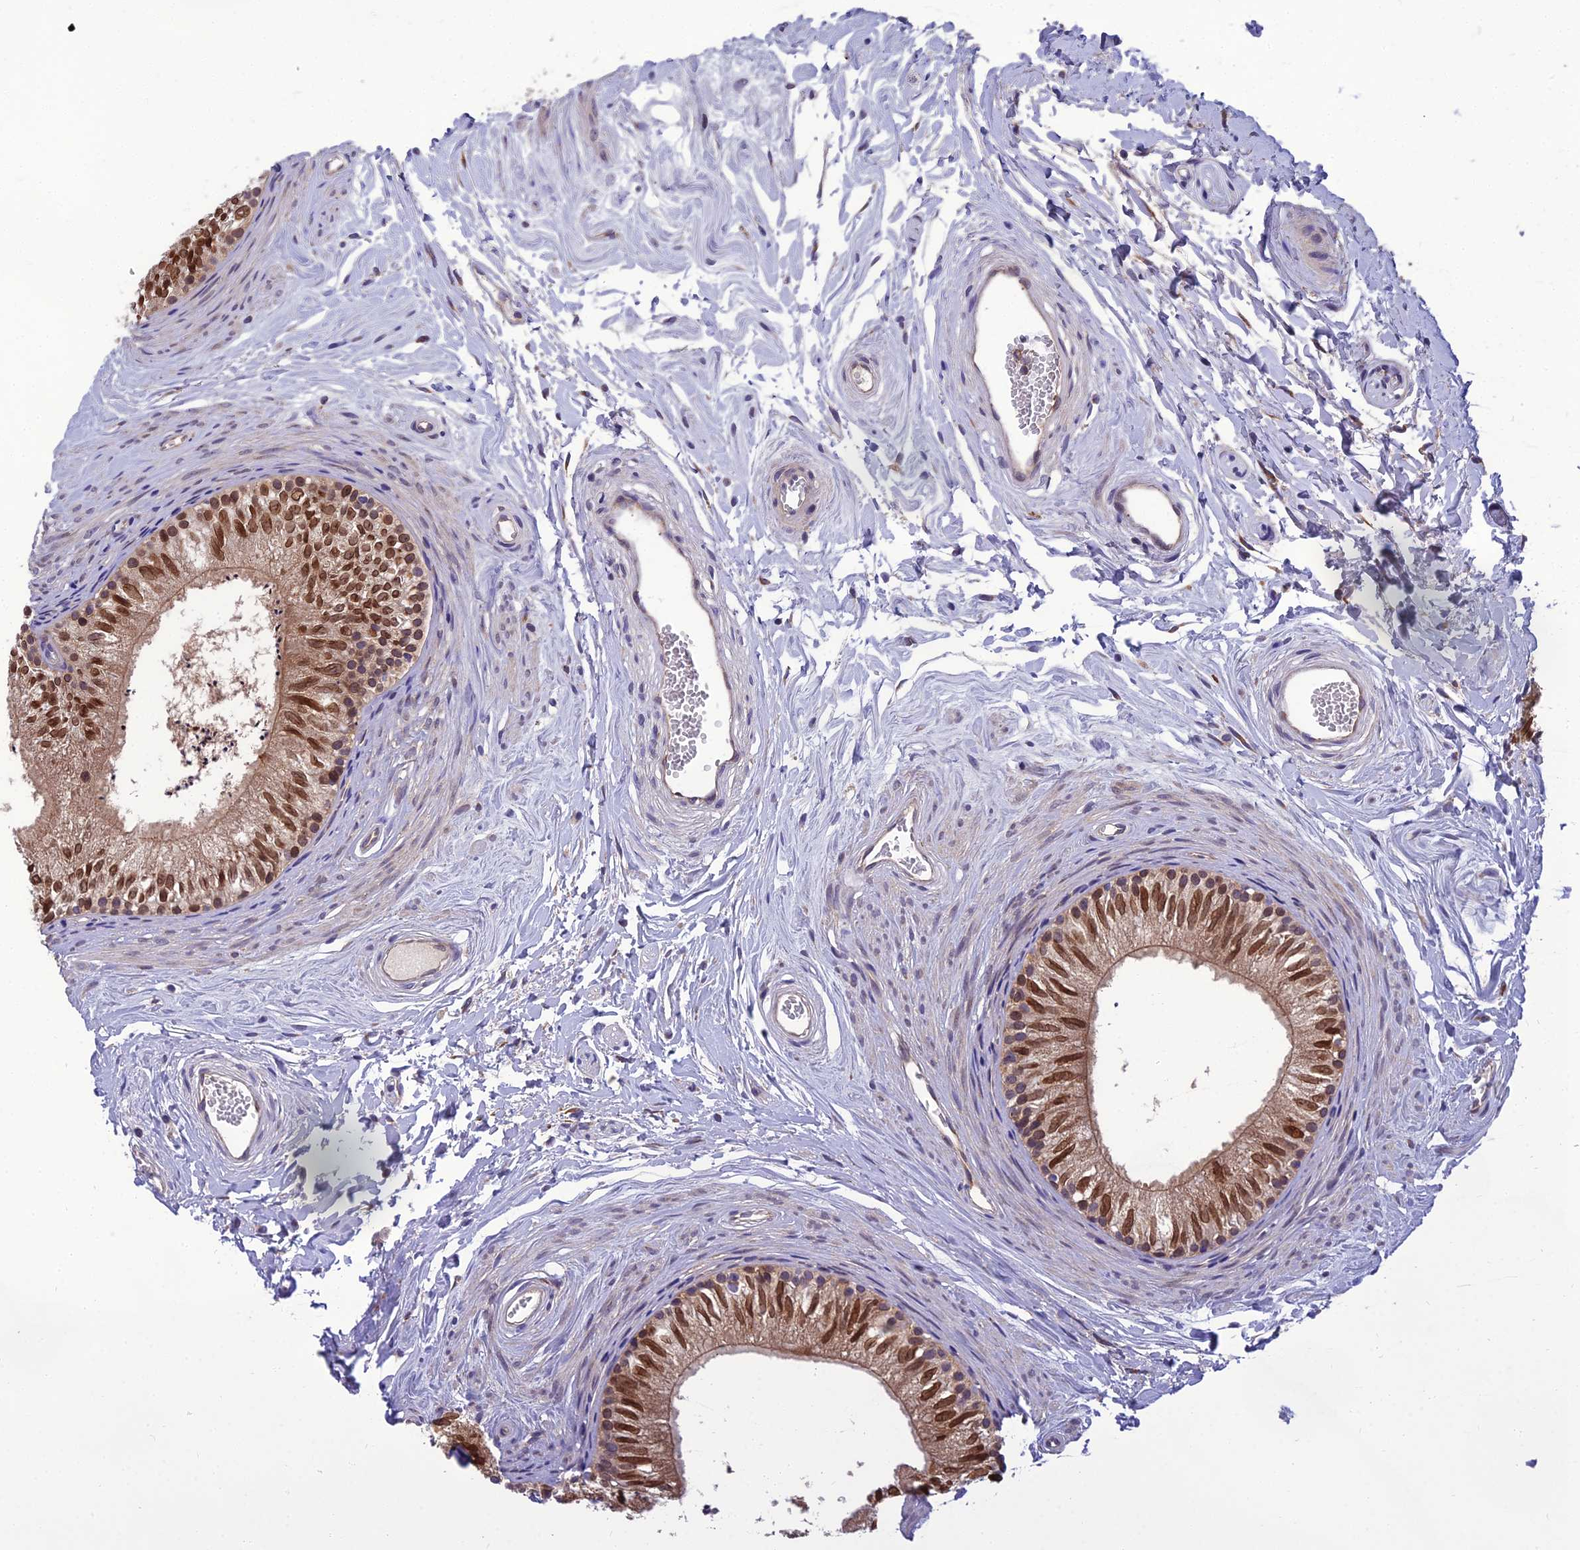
{"staining": {"intensity": "strong", "quantity": ">75%", "location": "cytoplasmic/membranous,nuclear"}, "tissue": "epididymis", "cell_type": "Glandular cells", "image_type": "normal", "snomed": [{"axis": "morphology", "description": "Normal tissue, NOS"}, {"axis": "topography", "description": "Epididymis"}], "caption": "Epididymis stained with a brown dye exhibits strong cytoplasmic/membranous,nuclear positive positivity in approximately >75% of glandular cells.", "gene": "UMAD1", "patient": {"sex": "male", "age": 56}}